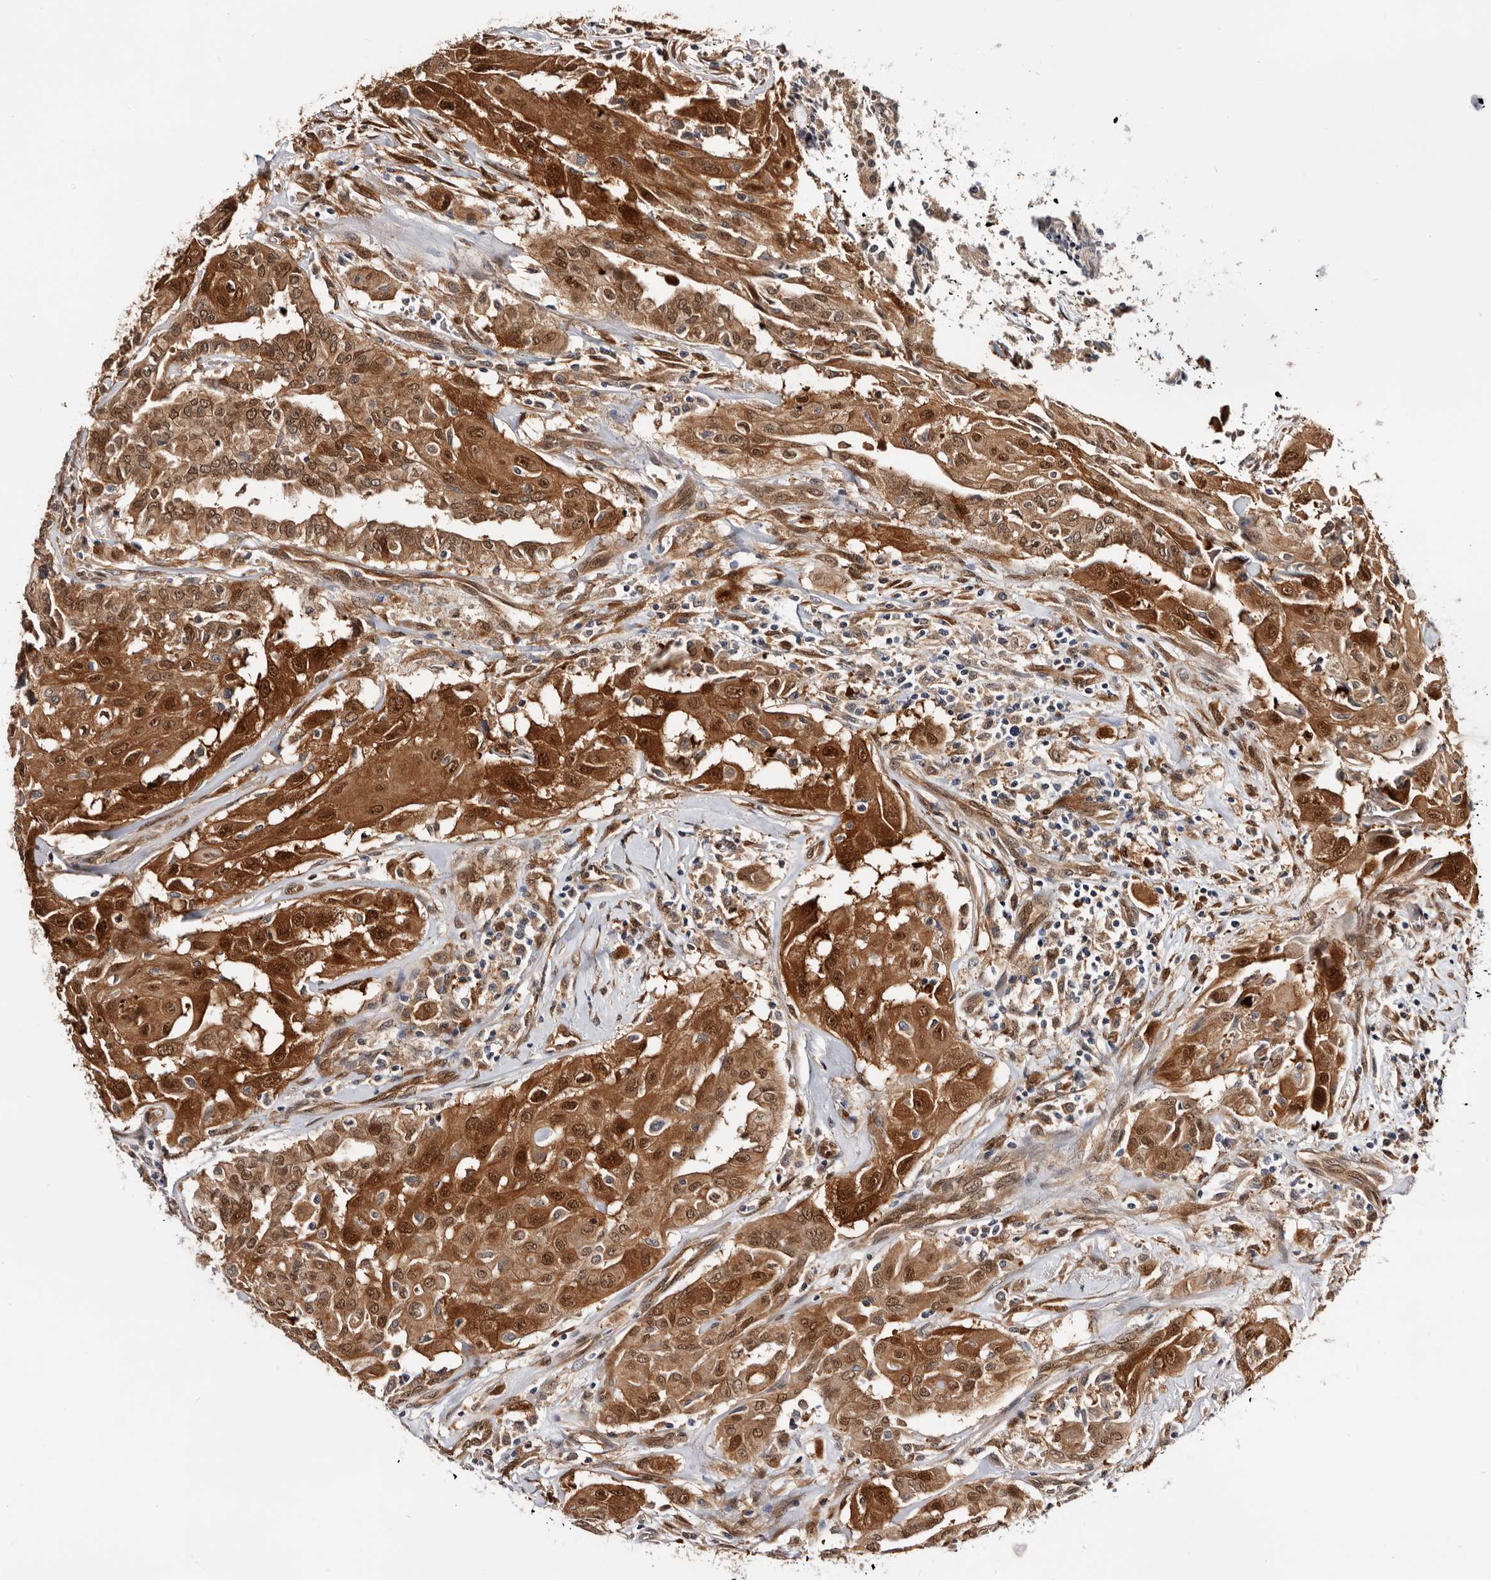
{"staining": {"intensity": "moderate", "quantity": ">75%", "location": "cytoplasmic/membranous,nuclear"}, "tissue": "thyroid cancer", "cell_type": "Tumor cells", "image_type": "cancer", "snomed": [{"axis": "morphology", "description": "Papillary adenocarcinoma, NOS"}, {"axis": "topography", "description": "Thyroid gland"}], "caption": "A high-resolution histopathology image shows IHC staining of thyroid cancer (papillary adenocarcinoma), which demonstrates moderate cytoplasmic/membranous and nuclear positivity in about >75% of tumor cells. The staining was performed using DAB (3,3'-diaminobenzidine), with brown indicating positive protein expression. Nuclei are stained blue with hematoxylin.", "gene": "TP53I3", "patient": {"sex": "female", "age": 59}}